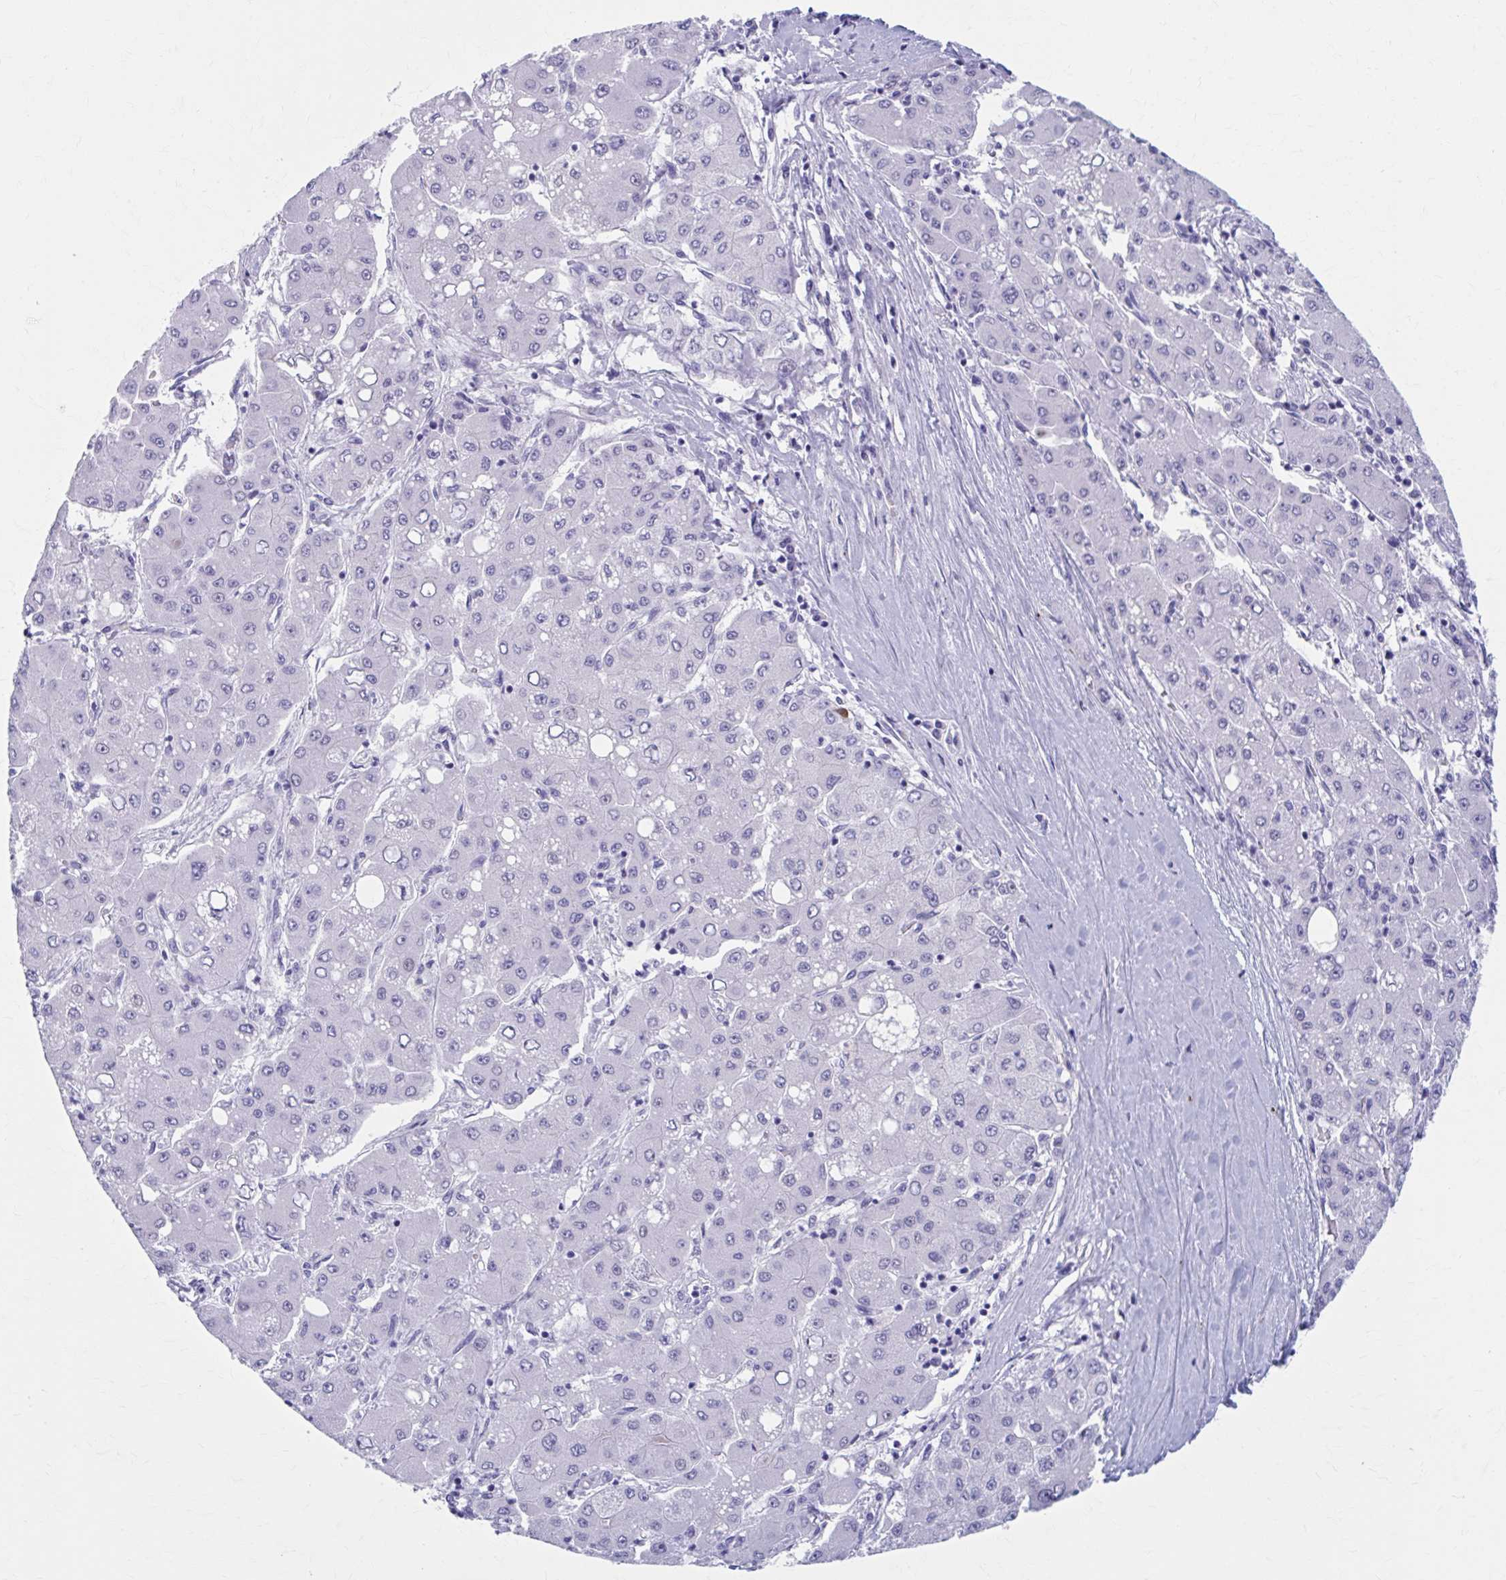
{"staining": {"intensity": "negative", "quantity": "none", "location": "none"}, "tissue": "liver cancer", "cell_type": "Tumor cells", "image_type": "cancer", "snomed": [{"axis": "morphology", "description": "Carcinoma, Hepatocellular, NOS"}, {"axis": "topography", "description": "Liver"}], "caption": "Human hepatocellular carcinoma (liver) stained for a protein using immunohistochemistry (IHC) displays no expression in tumor cells.", "gene": "KCNE2", "patient": {"sex": "male", "age": 40}}